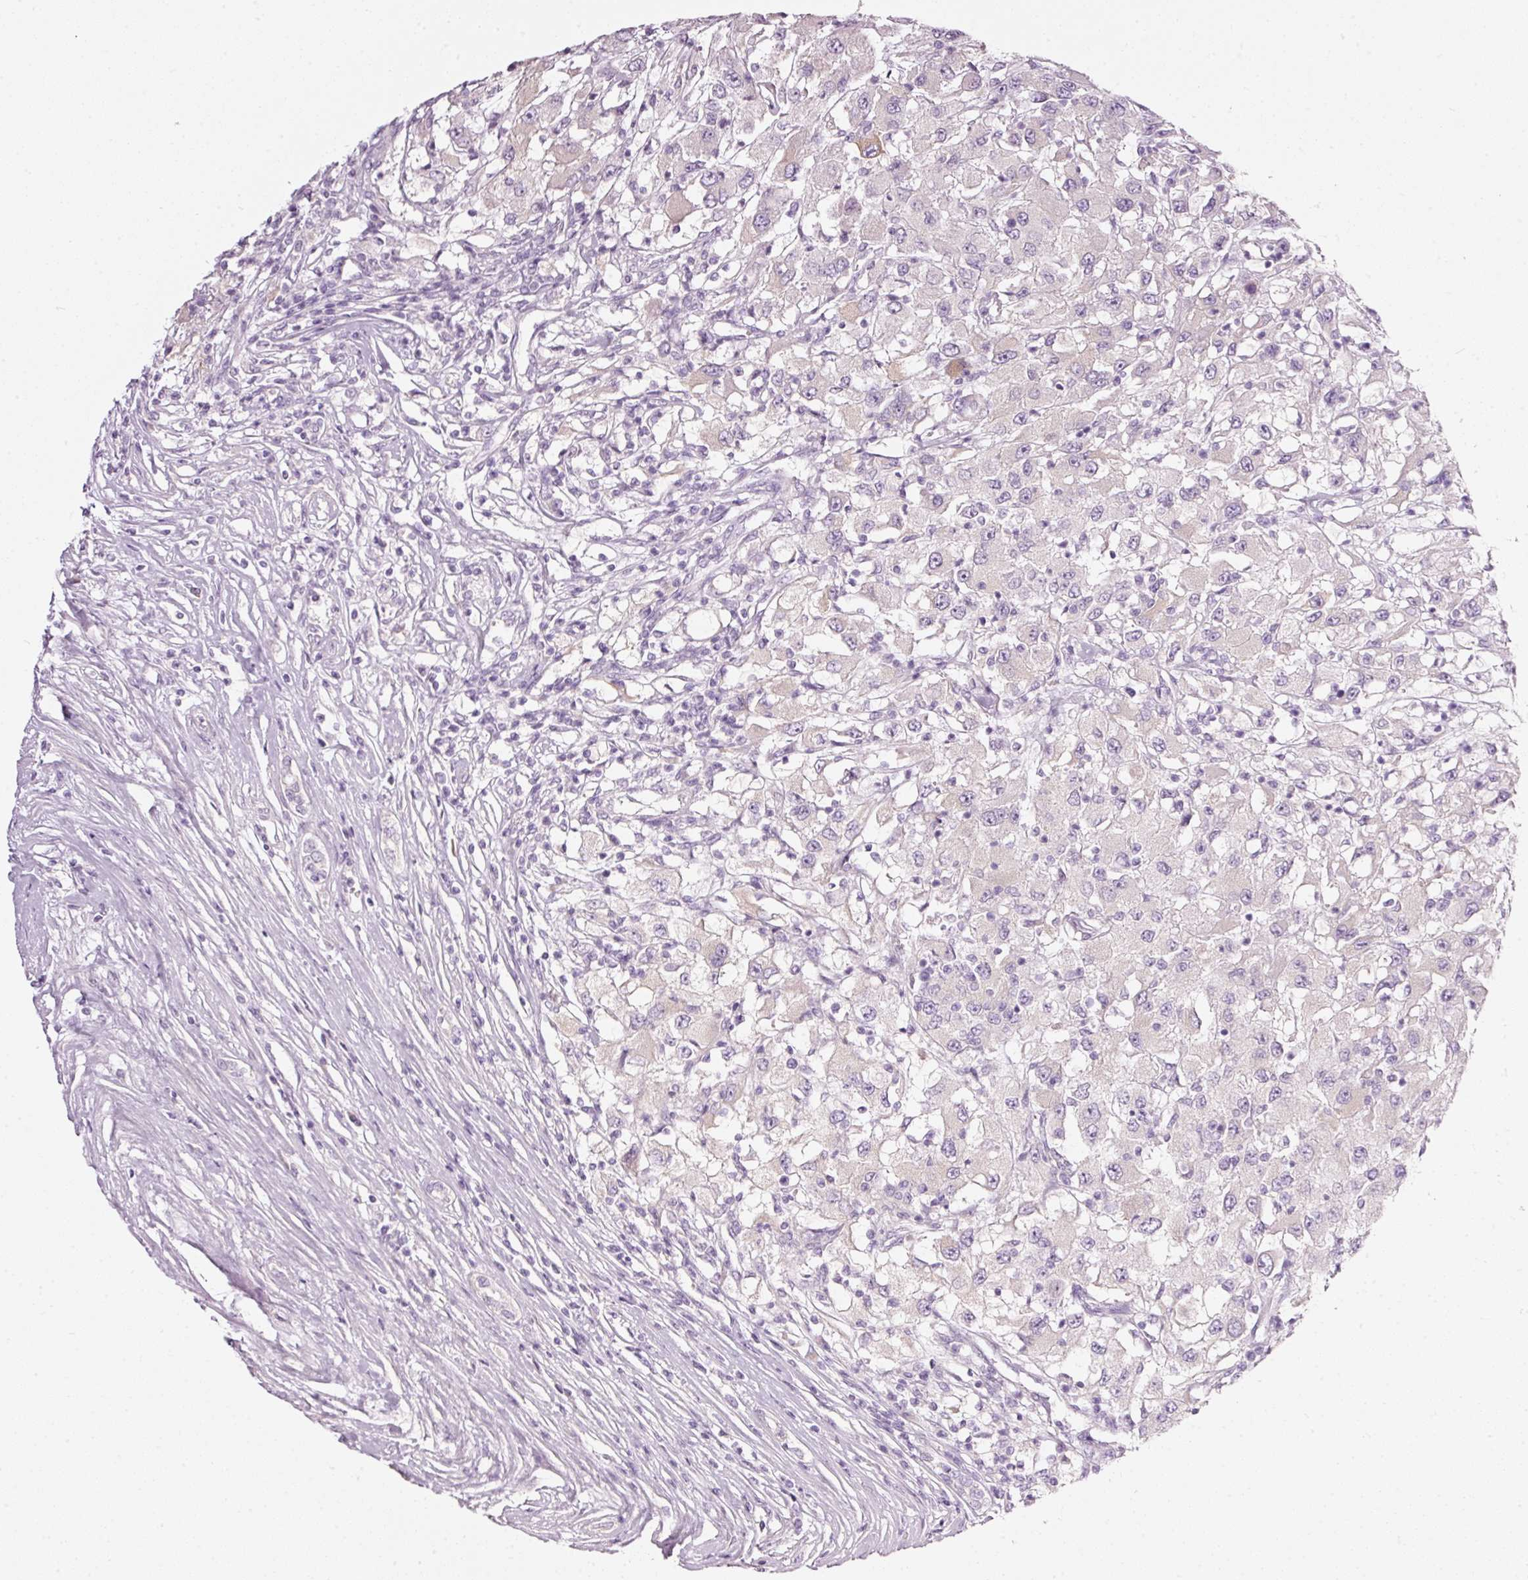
{"staining": {"intensity": "negative", "quantity": "none", "location": "none"}, "tissue": "renal cancer", "cell_type": "Tumor cells", "image_type": "cancer", "snomed": [{"axis": "morphology", "description": "Adenocarcinoma, NOS"}, {"axis": "topography", "description": "Kidney"}], "caption": "A high-resolution histopathology image shows immunohistochemistry staining of adenocarcinoma (renal), which demonstrates no significant staining in tumor cells.", "gene": "PDXDC1", "patient": {"sex": "female", "age": 67}}